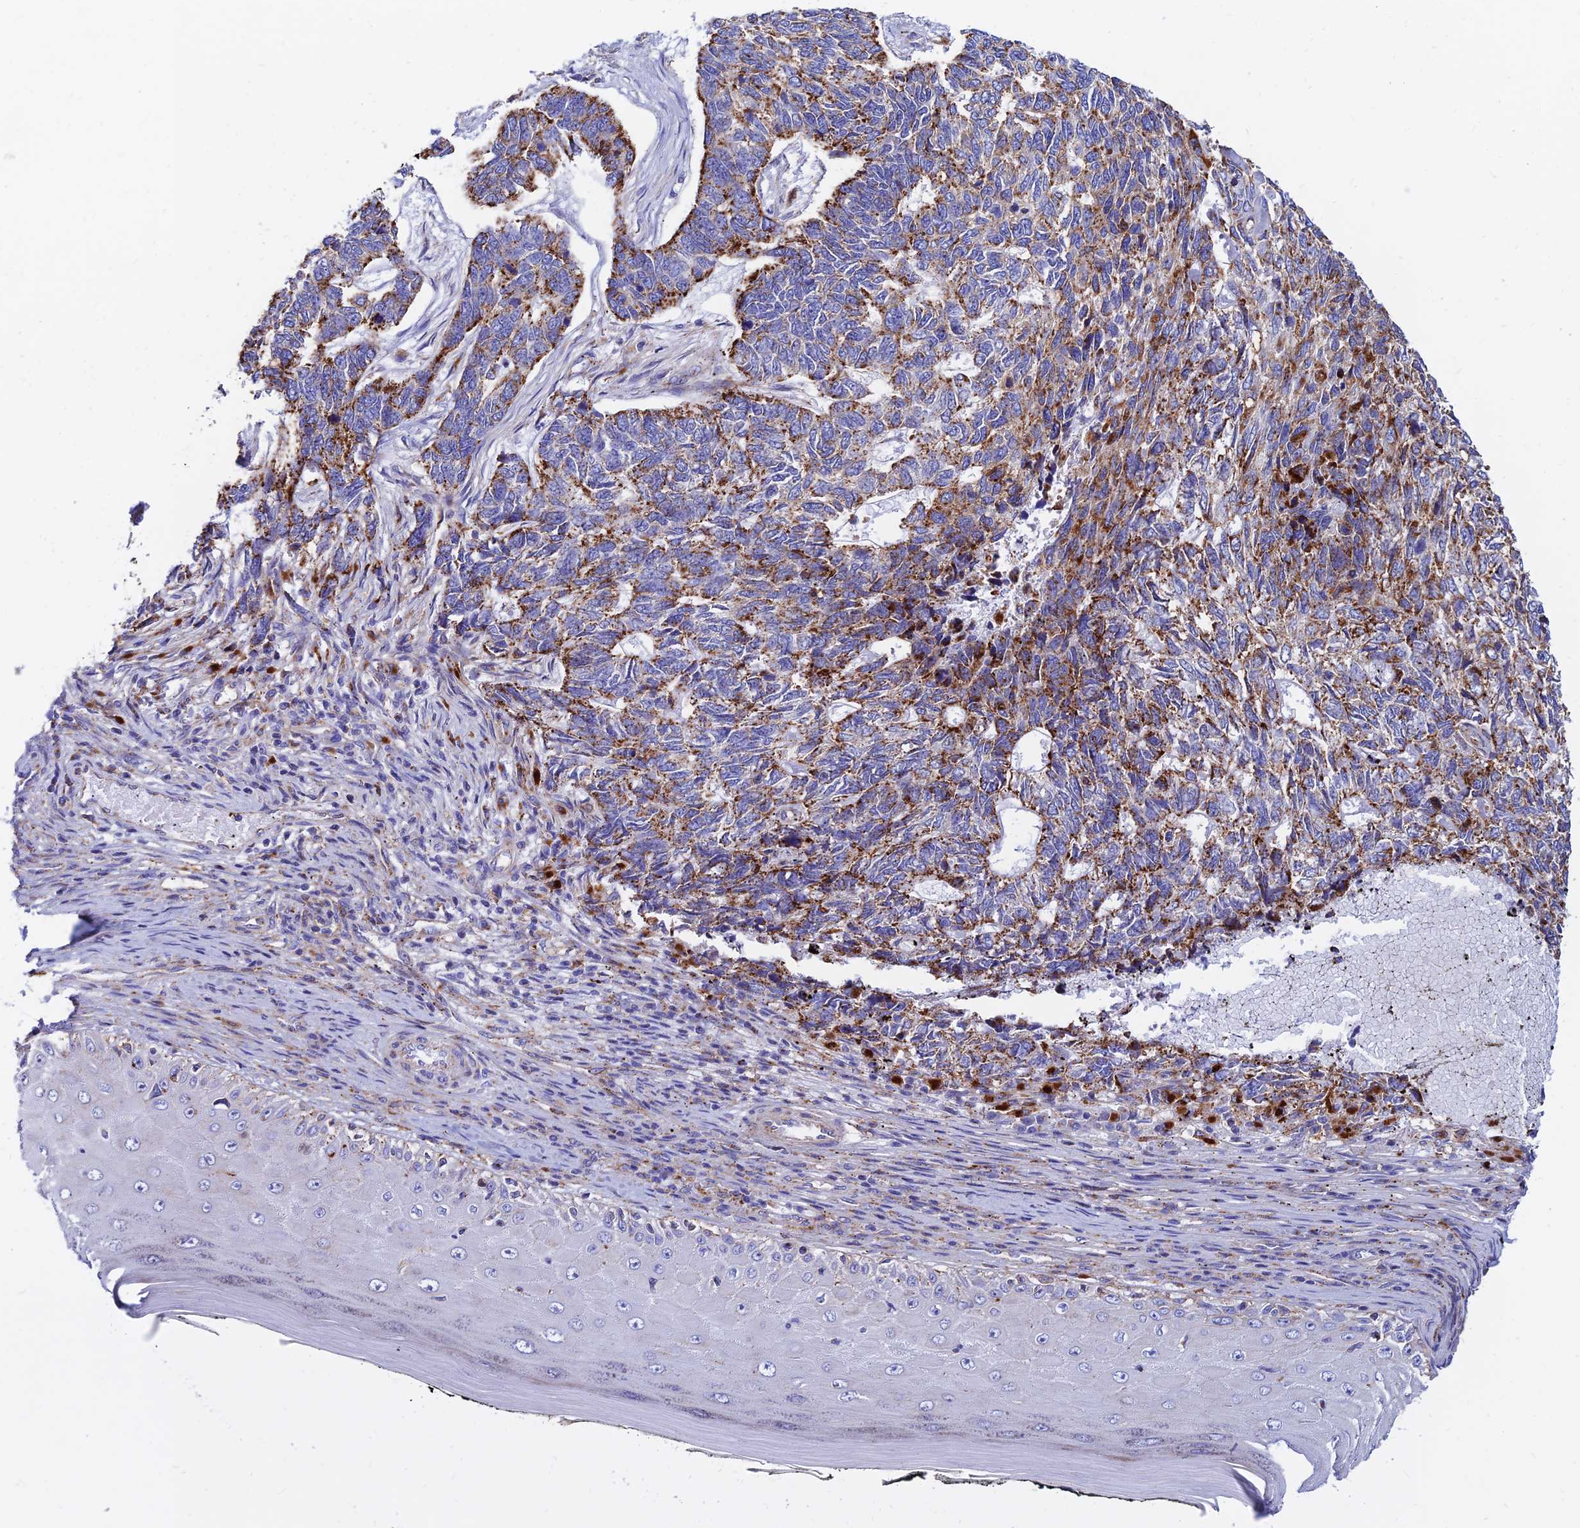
{"staining": {"intensity": "moderate", "quantity": "25%-75%", "location": "cytoplasmic/membranous"}, "tissue": "skin cancer", "cell_type": "Tumor cells", "image_type": "cancer", "snomed": [{"axis": "morphology", "description": "Basal cell carcinoma"}, {"axis": "topography", "description": "Skin"}], "caption": "Moderate cytoplasmic/membranous staining is present in approximately 25%-75% of tumor cells in skin cancer.", "gene": "SPNS1", "patient": {"sex": "female", "age": 65}}